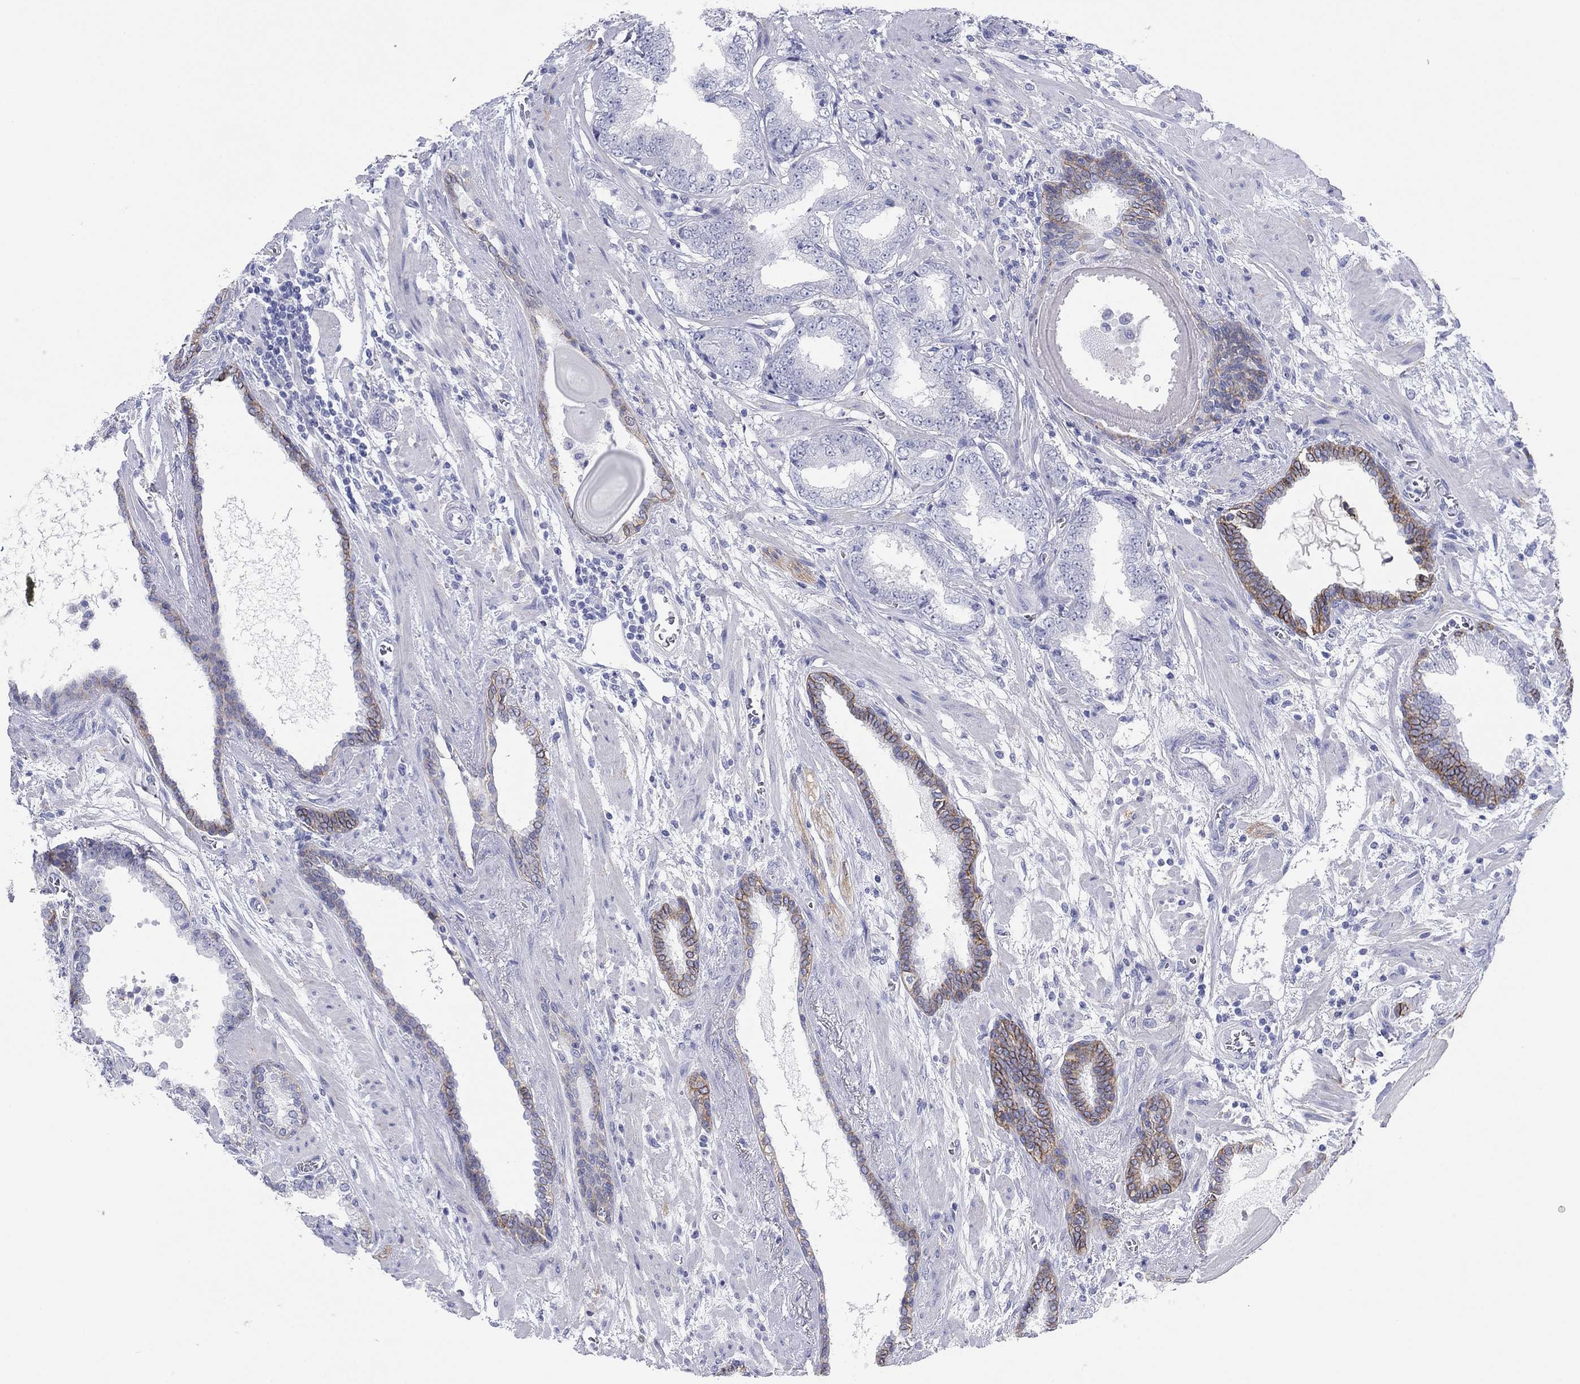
{"staining": {"intensity": "strong", "quantity": "25%-75%", "location": "cytoplasmic/membranous"}, "tissue": "prostate cancer", "cell_type": "Tumor cells", "image_type": "cancer", "snomed": [{"axis": "morphology", "description": "Adenocarcinoma, Low grade"}, {"axis": "topography", "description": "Prostate"}], "caption": "Immunohistochemical staining of prostate low-grade adenocarcinoma shows strong cytoplasmic/membranous protein staining in approximately 25%-75% of tumor cells. The staining was performed using DAB, with brown indicating positive protein expression. Nuclei are stained blue with hematoxylin.", "gene": "ATP1B1", "patient": {"sex": "male", "age": 69}}